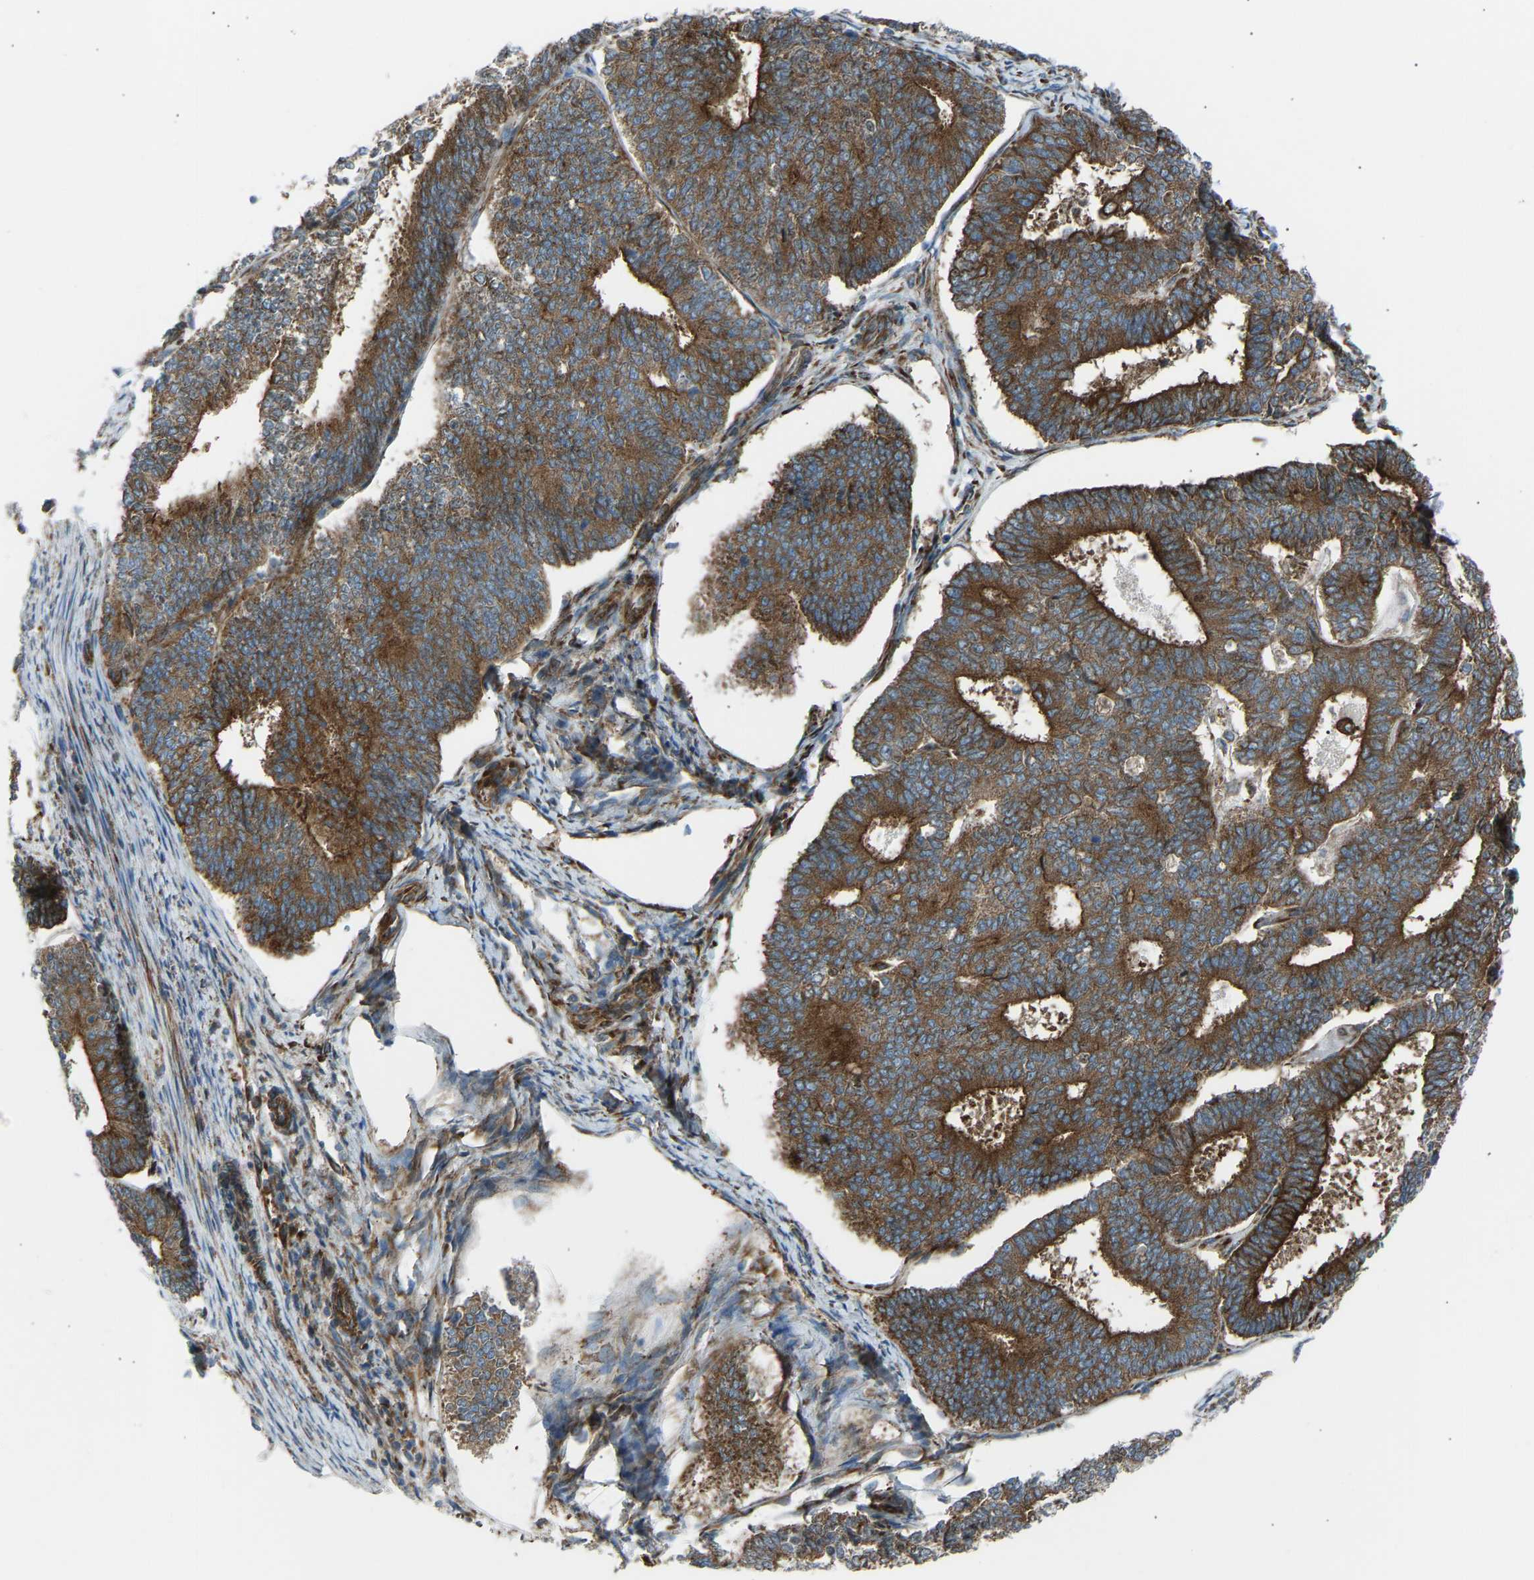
{"staining": {"intensity": "strong", "quantity": ">75%", "location": "cytoplasmic/membranous"}, "tissue": "endometrial cancer", "cell_type": "Tumor cells", "image_type": "cancer", "snomed": [{"axis": "morphology", "description": "Adenocarcinoma, NOS"}, {"axis": "topography", "description": "Endometrium"}], "caption": "DAB immunohistochemical staining of human adenocarcinoma (endometrial) reveals strong cytoplasmic/membranous protein expression in approximately >75% of tumor cells.", "gene": "VPS41", "patient": {"sex": "female", "age": 70}}